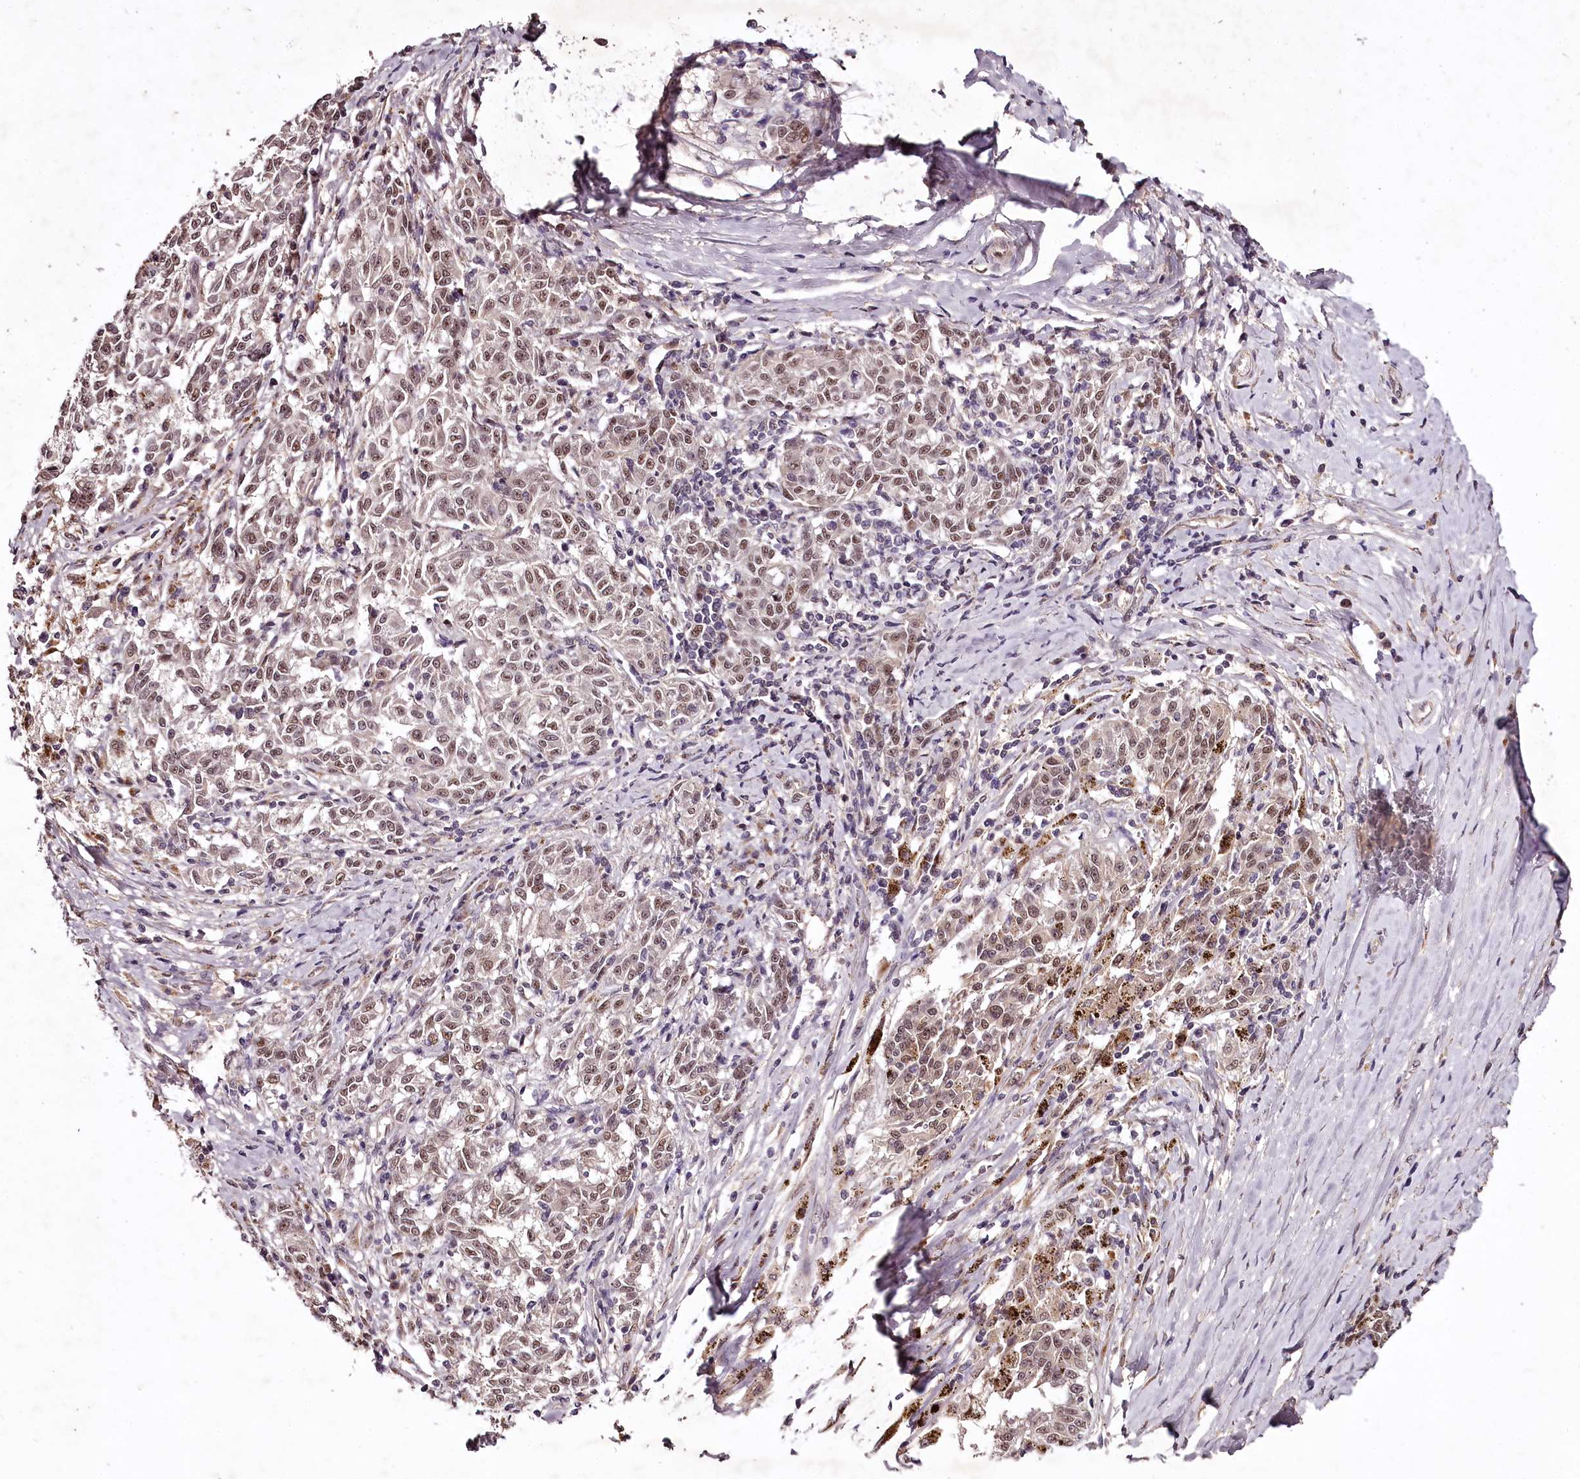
{"staining": {"intensity": "moderate", "quantity": ">75%", "location": "nuclear"}, "tissue": "melanoma", "cell_type": "Tumor cells", "image_type": "cancer", "snomed": [{"axis": "morphology", "description": "Malignant melanoma, NOS"}, {"axis": "topography", "description": "Skin"}], "caption": "Moderate nuclear positivity for a protein is identified in approximately >75% of tumor cells of melanoma using IHC.", "gene": "MAML3", "patient": {"sex": "female", "age": 72}}